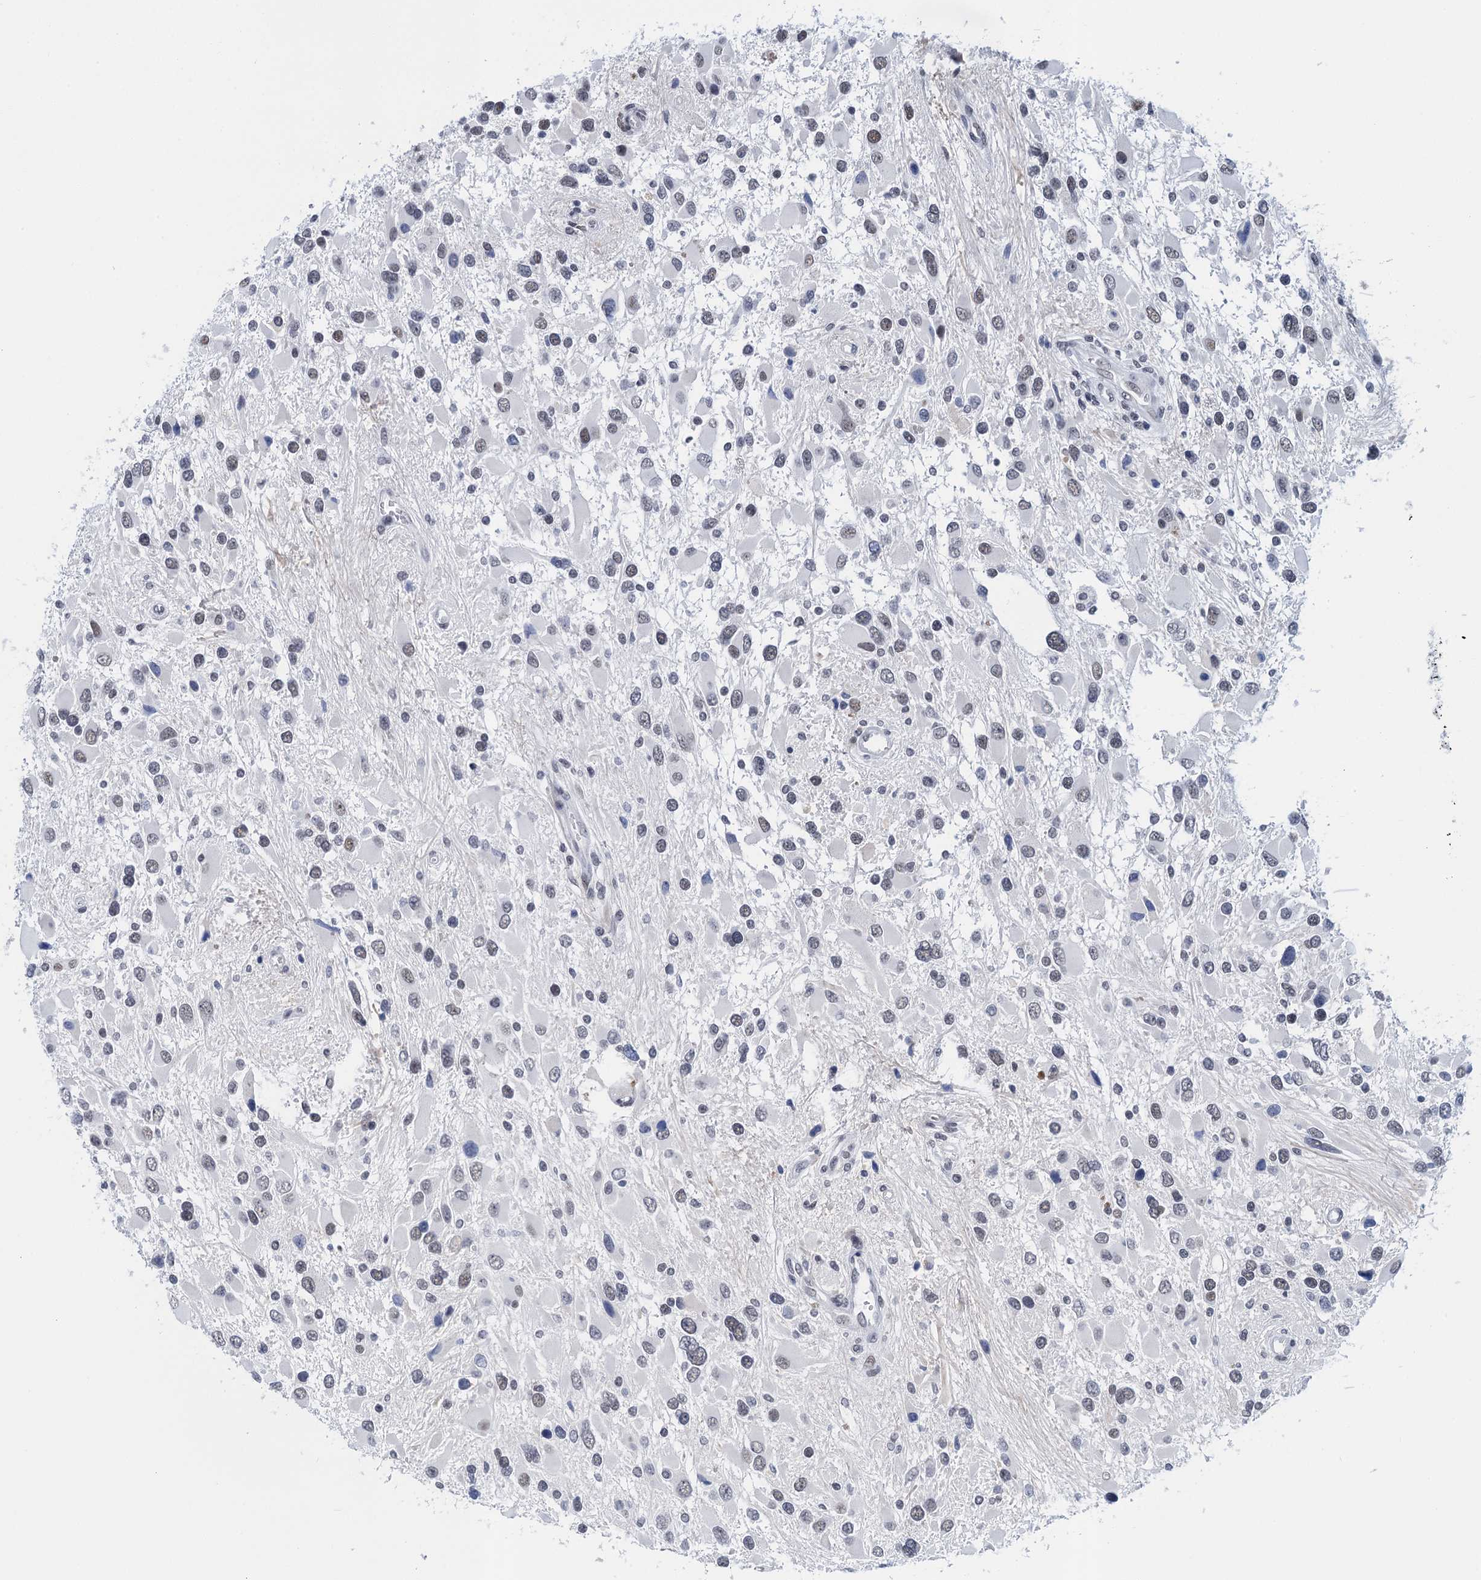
{"staining": {"intensity": "weak", "quantity": "<25%", "location": "nuclear"}, "tissue": "glioma", "cell_type": "Tumor cells", "image_type": "cancer", "snomed": [{"axis": "morphology", "description": "Glioma, malignant, High grade"}, {"axis": "topography", "description": "Brain"}], "caption": "There is no significant positivity in tumor cells of glioma.", "gene": "EPS8L1", "patient": {"sex": "male", "age": 53}}